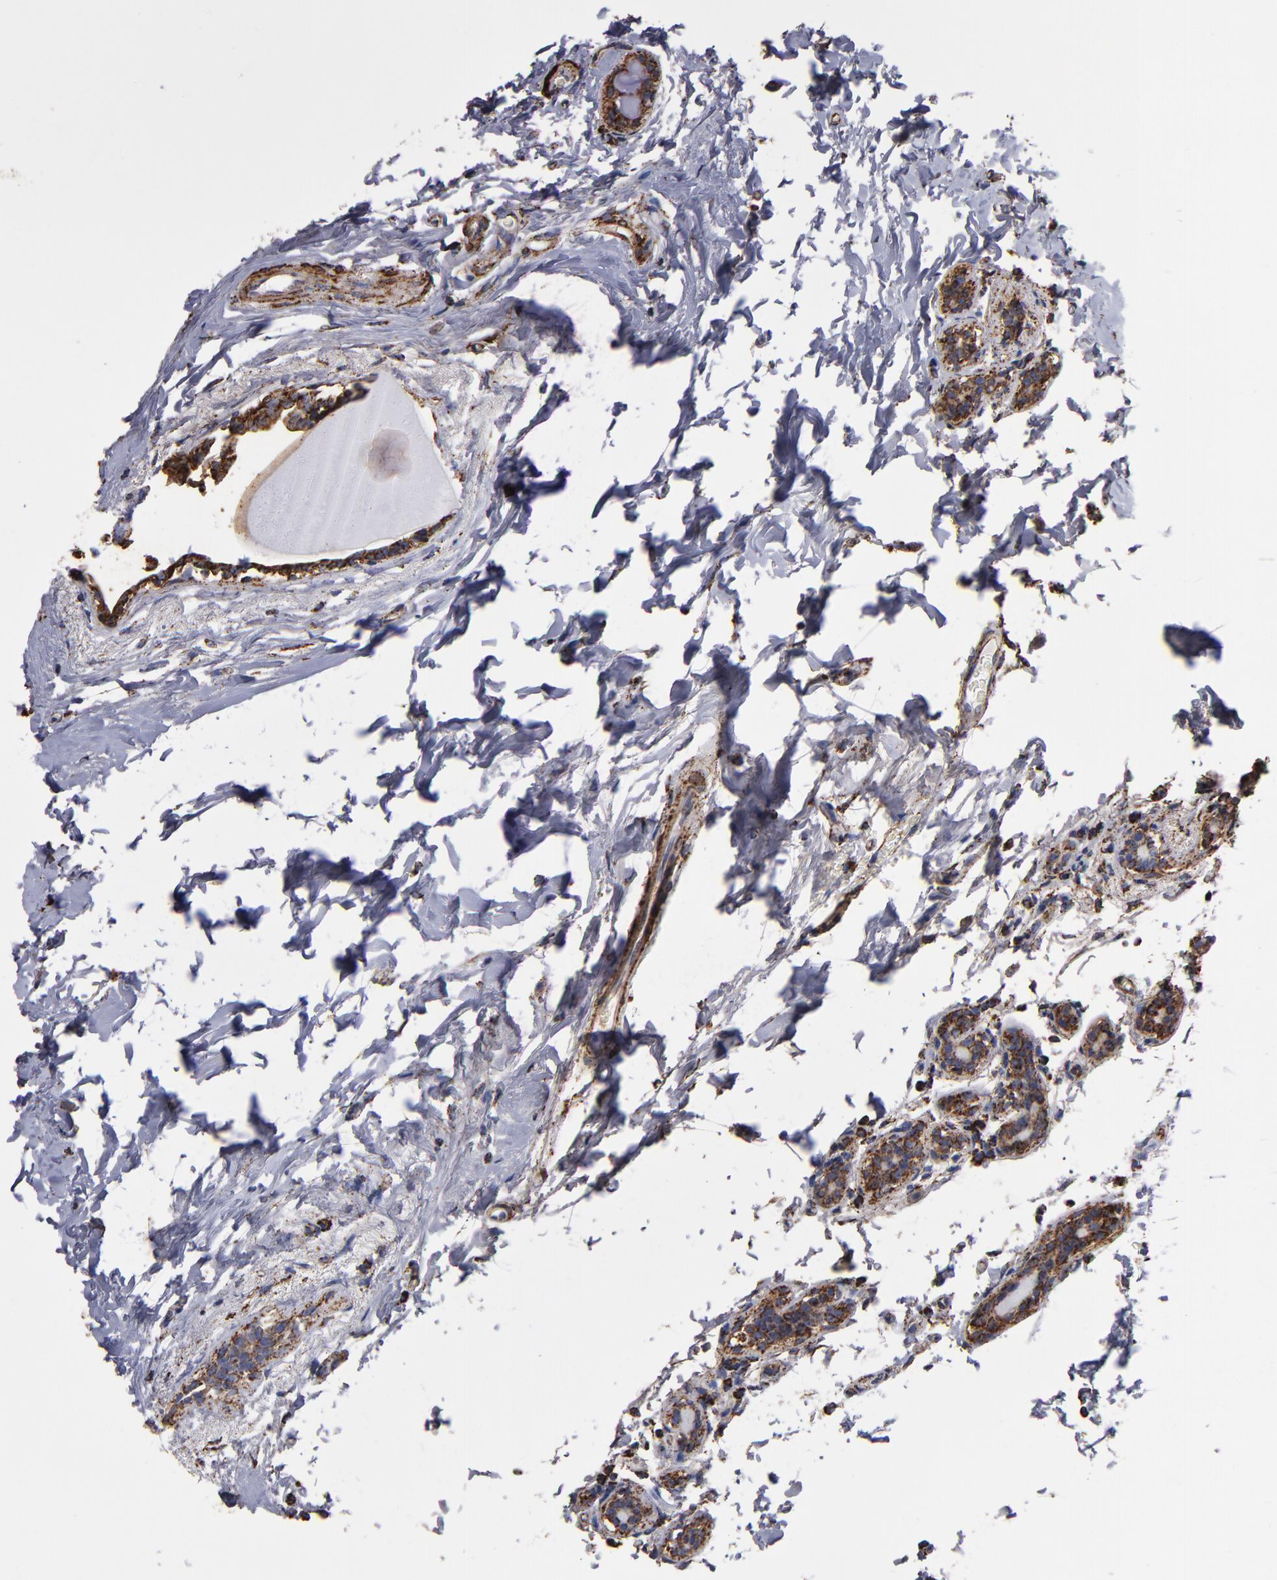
{"staining": {"intensity": "strong", "quantity": ">75%", "location": "cytoplasmic/membranous"}, "tissue": "breast cancer", "cell_type": "Tumor cells", "image_type": "cancer", "snomed": [{"axis": "morphology", "description": "Lobular carcinoma"}, {"axis": "topography", "description": "Breast"}], "caption": "Immunohistochemistry (IHC) image of human breast lobular carcinoma stained for a protein (brown), which demonstrates high levels of strong cytoplasmic/membranous staining in about >75% of tumor cells.", "gene": "SOD2", "patient": {"sex": "female", "age": 55}}